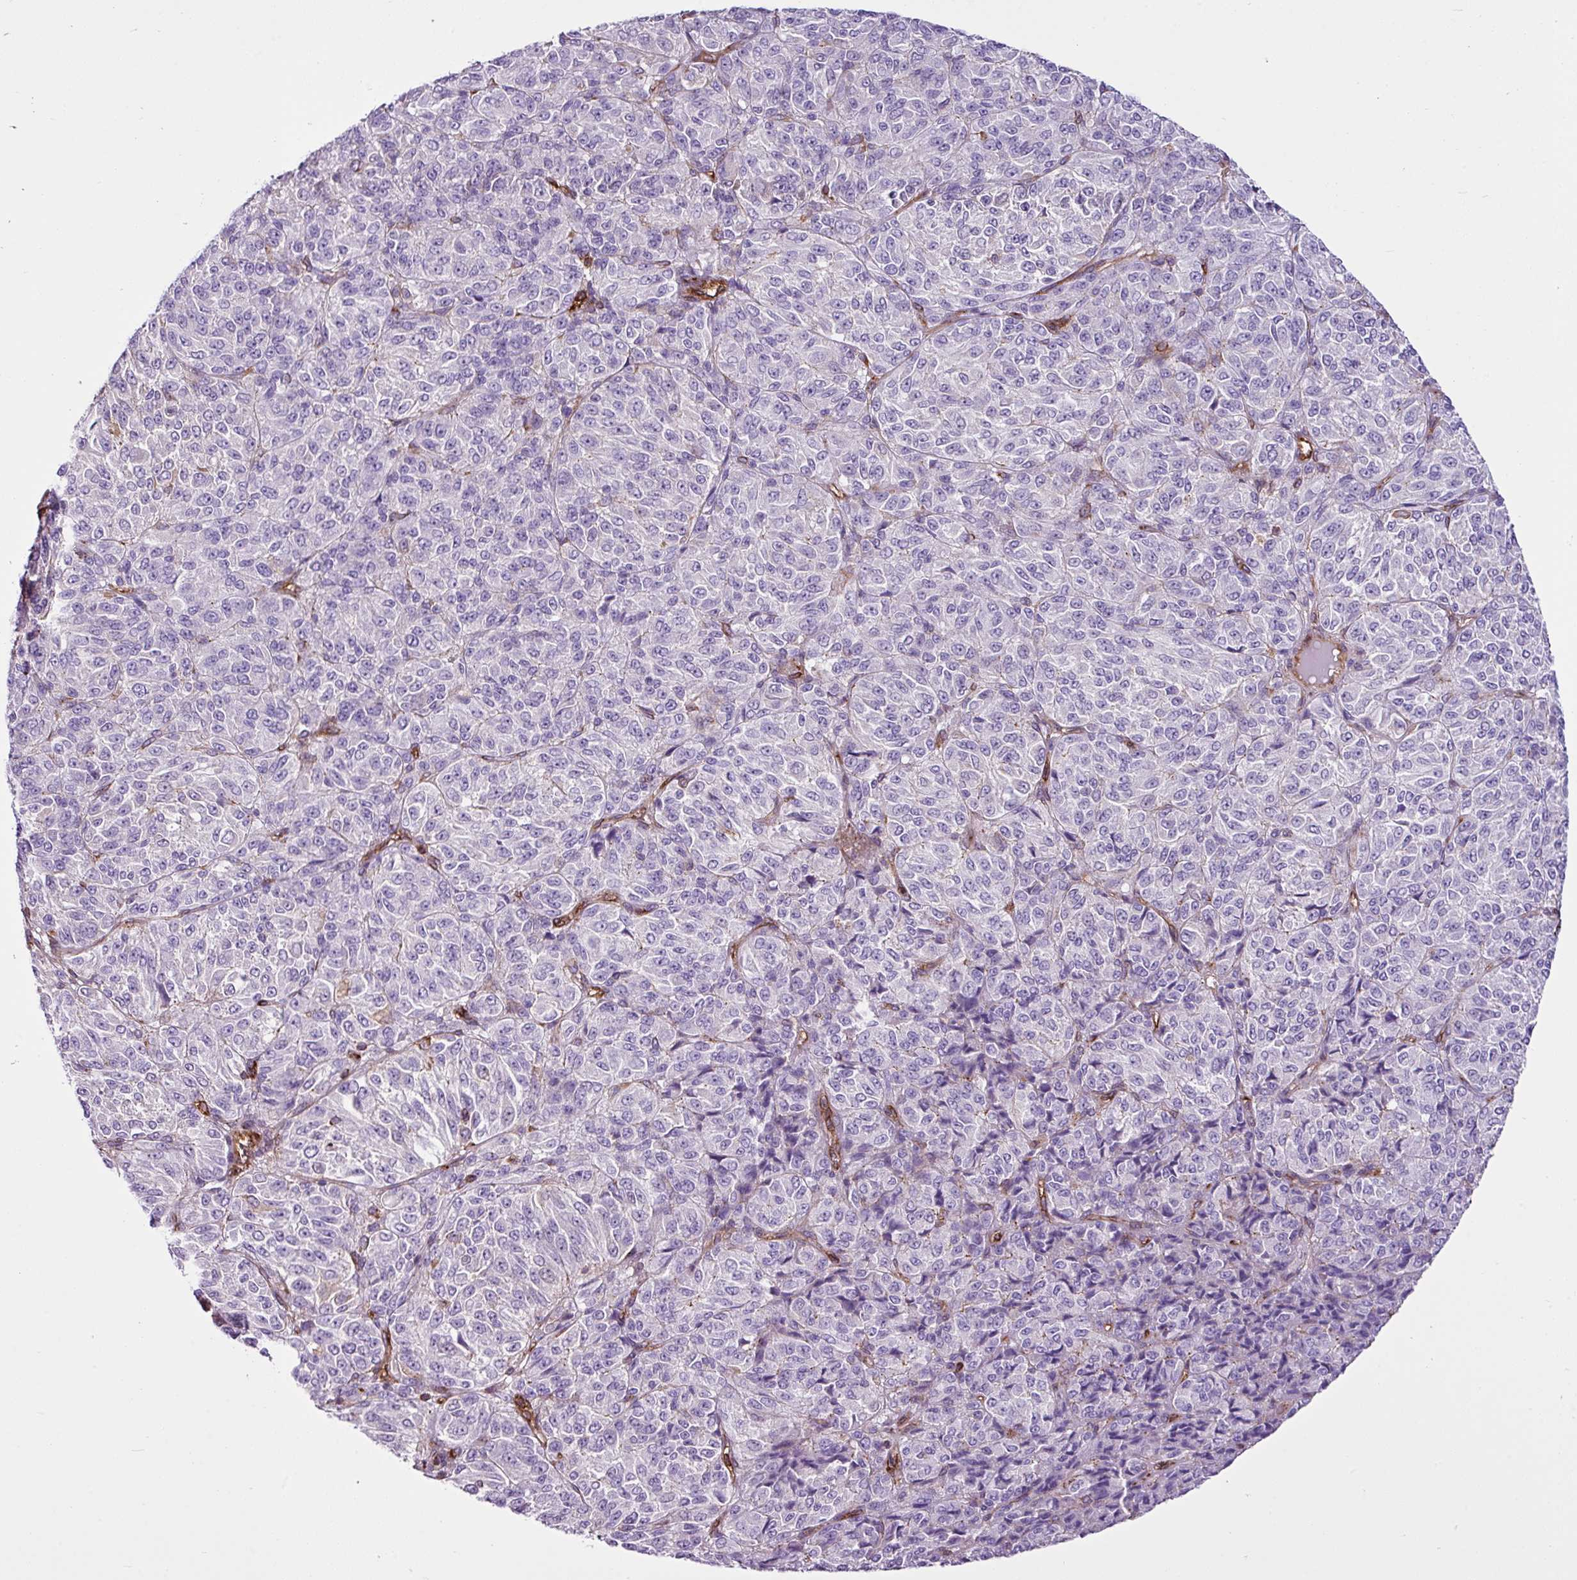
{"staining": {"intensity": "negative", "quantity": "none", "location": "none"}, "tissue": "melanoma", "cell_type": "Tumor cells", "image_type": "cancer", "snomed": [{"axis": "morphology", "description": "Malignant melanoma, Metastatic site"}, {"axis": "topography", "description": "Brain"}], "caption": "A micrograph of human melanoma is negative for staining in tumor cells.", "gene": "EME2", "patient": {"sex": "female", "age": 56}}